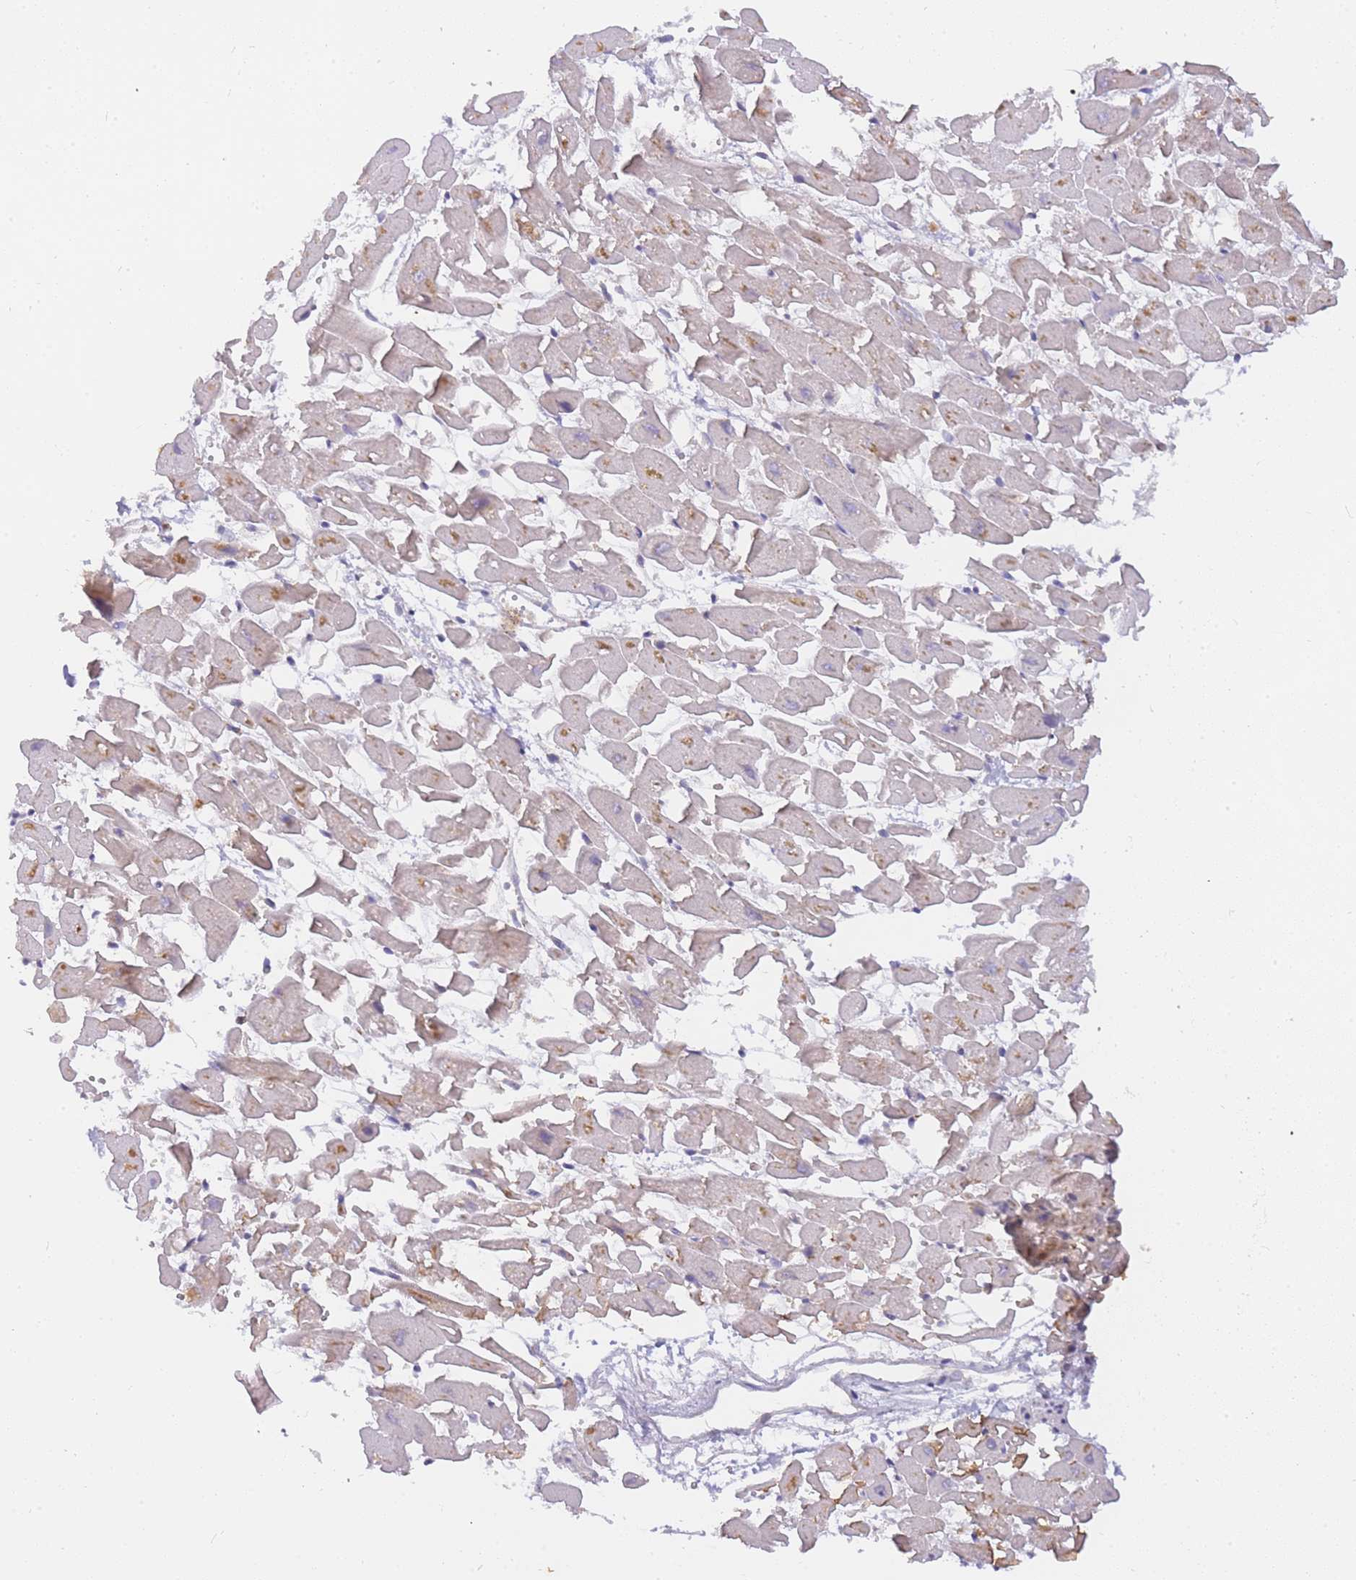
{"staining": {"intensity": "strong", "quantity": "25%-75%", "location": "cytoplasmic/membranous"}, "tissue": "heart muscle", "cell_type": "Cardiomyocytes", "image_type": "normal", "snomed": [{"axis": "morphology", "description": "Normal tissue, NOS"}, {"axis": "topography", "description": "Heart"}], "caption": "A micrograph showing strong cytoplasmic/membranous staining in approximately 25%-75% of cardiomyocytes in unremarkable heart muscle, as visualized by brown immunohistochemical staining.", "gene": "ZNF577", "patient": {"sex": "female", "age": 64}}